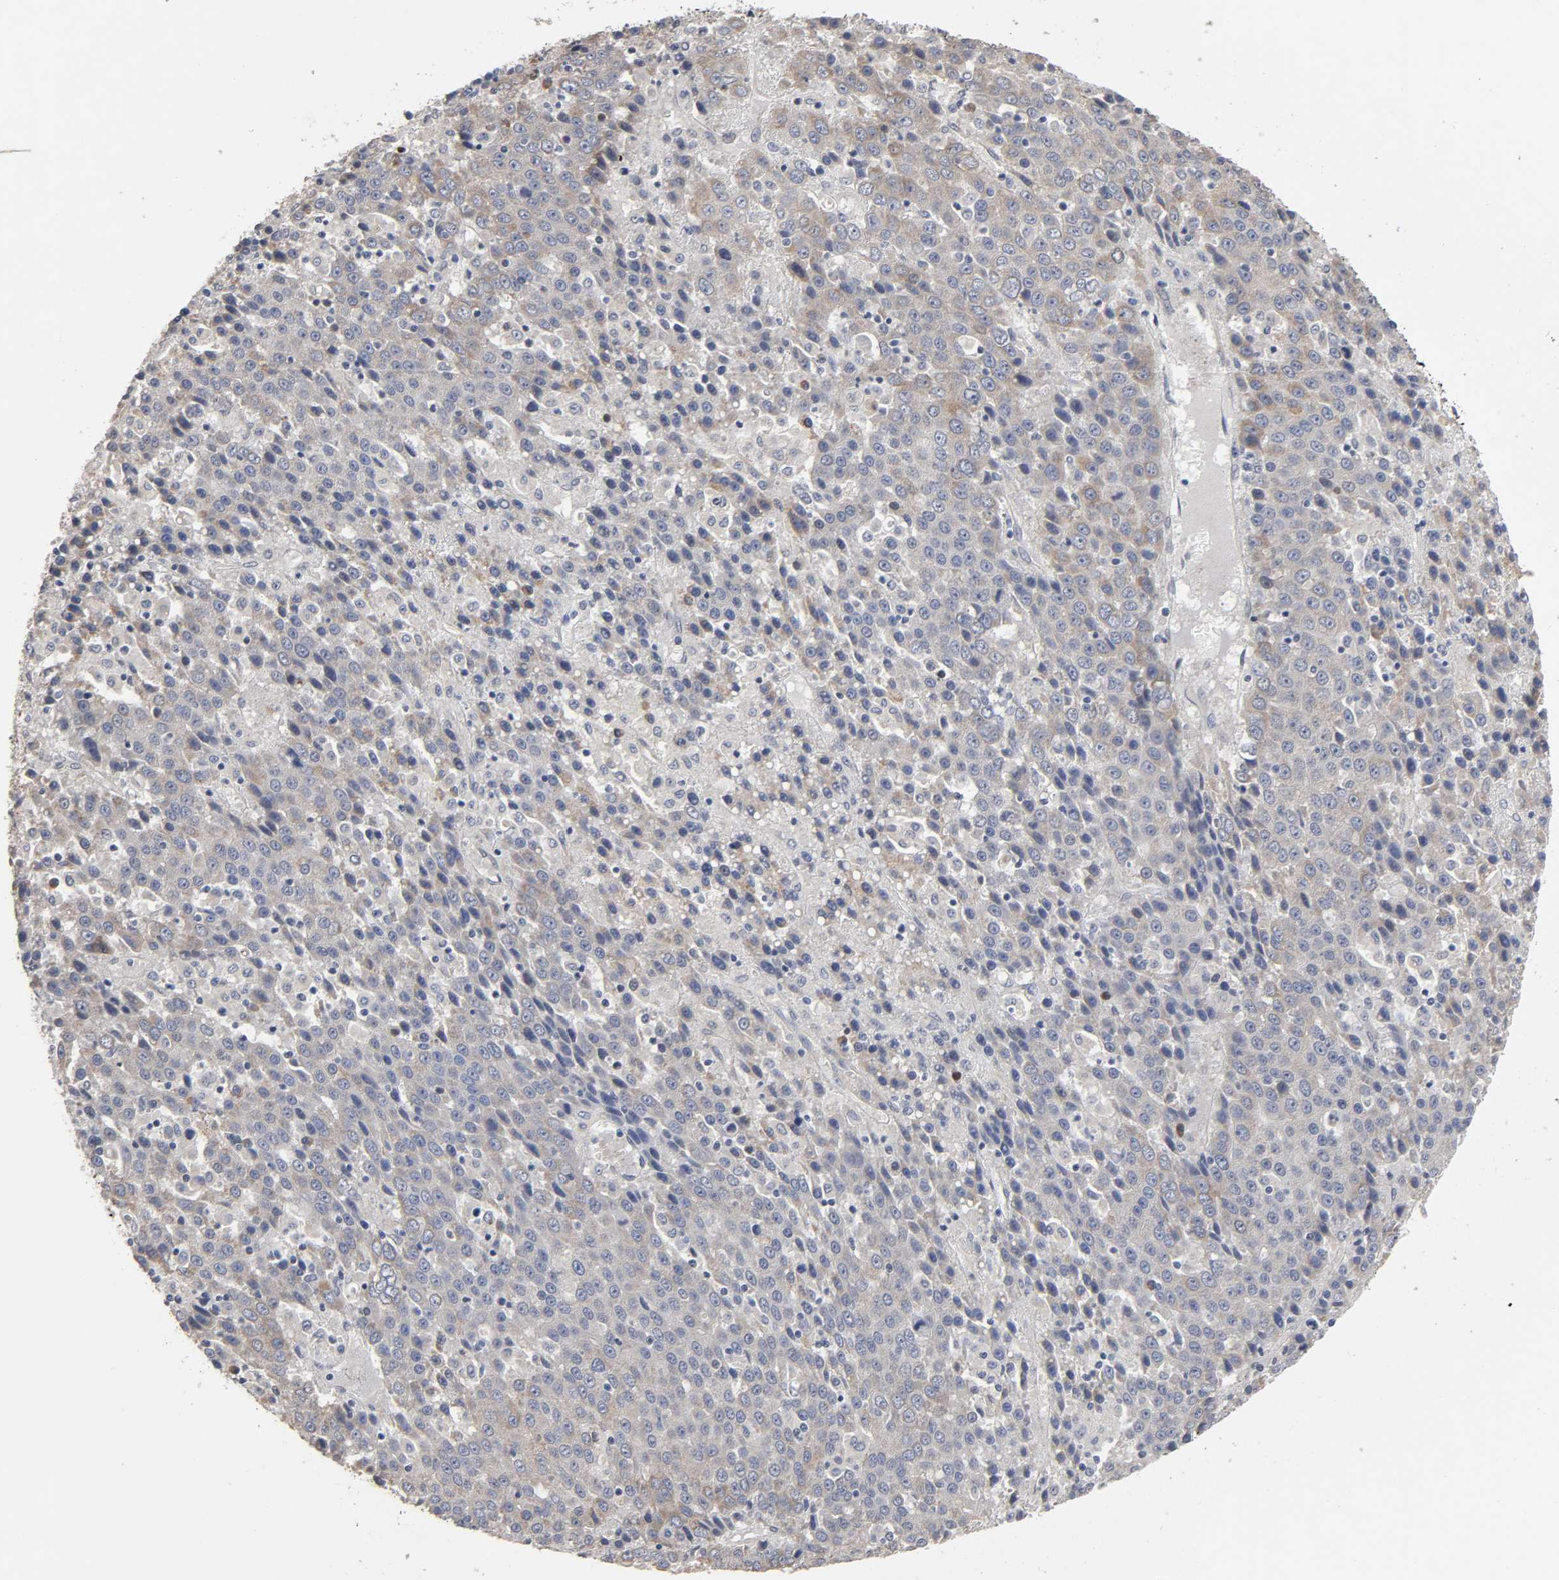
{"staining": {"intensity": "weak", "quantity": "25%-75%", "location": "cytoplasmic/membranous"}, "tissue": "liver cancer", "cell_type": "Tumor cells", "image_type": "cancer", "snomed": [{"axis": "morphology", "description": "Carcinoma, Hepatocellular, NOS"}, {"axis": "topography", "description": "Liver"}], "caption": "There is low levels of weak cytoplasmic/membranous positivity in tumor cells of hepatocellular carcinoma (liver), as demonstrated by immunohistochemical staining (brown color).", "gene": "HDLBP", "patient": {"sex": "female", "age": 53}}